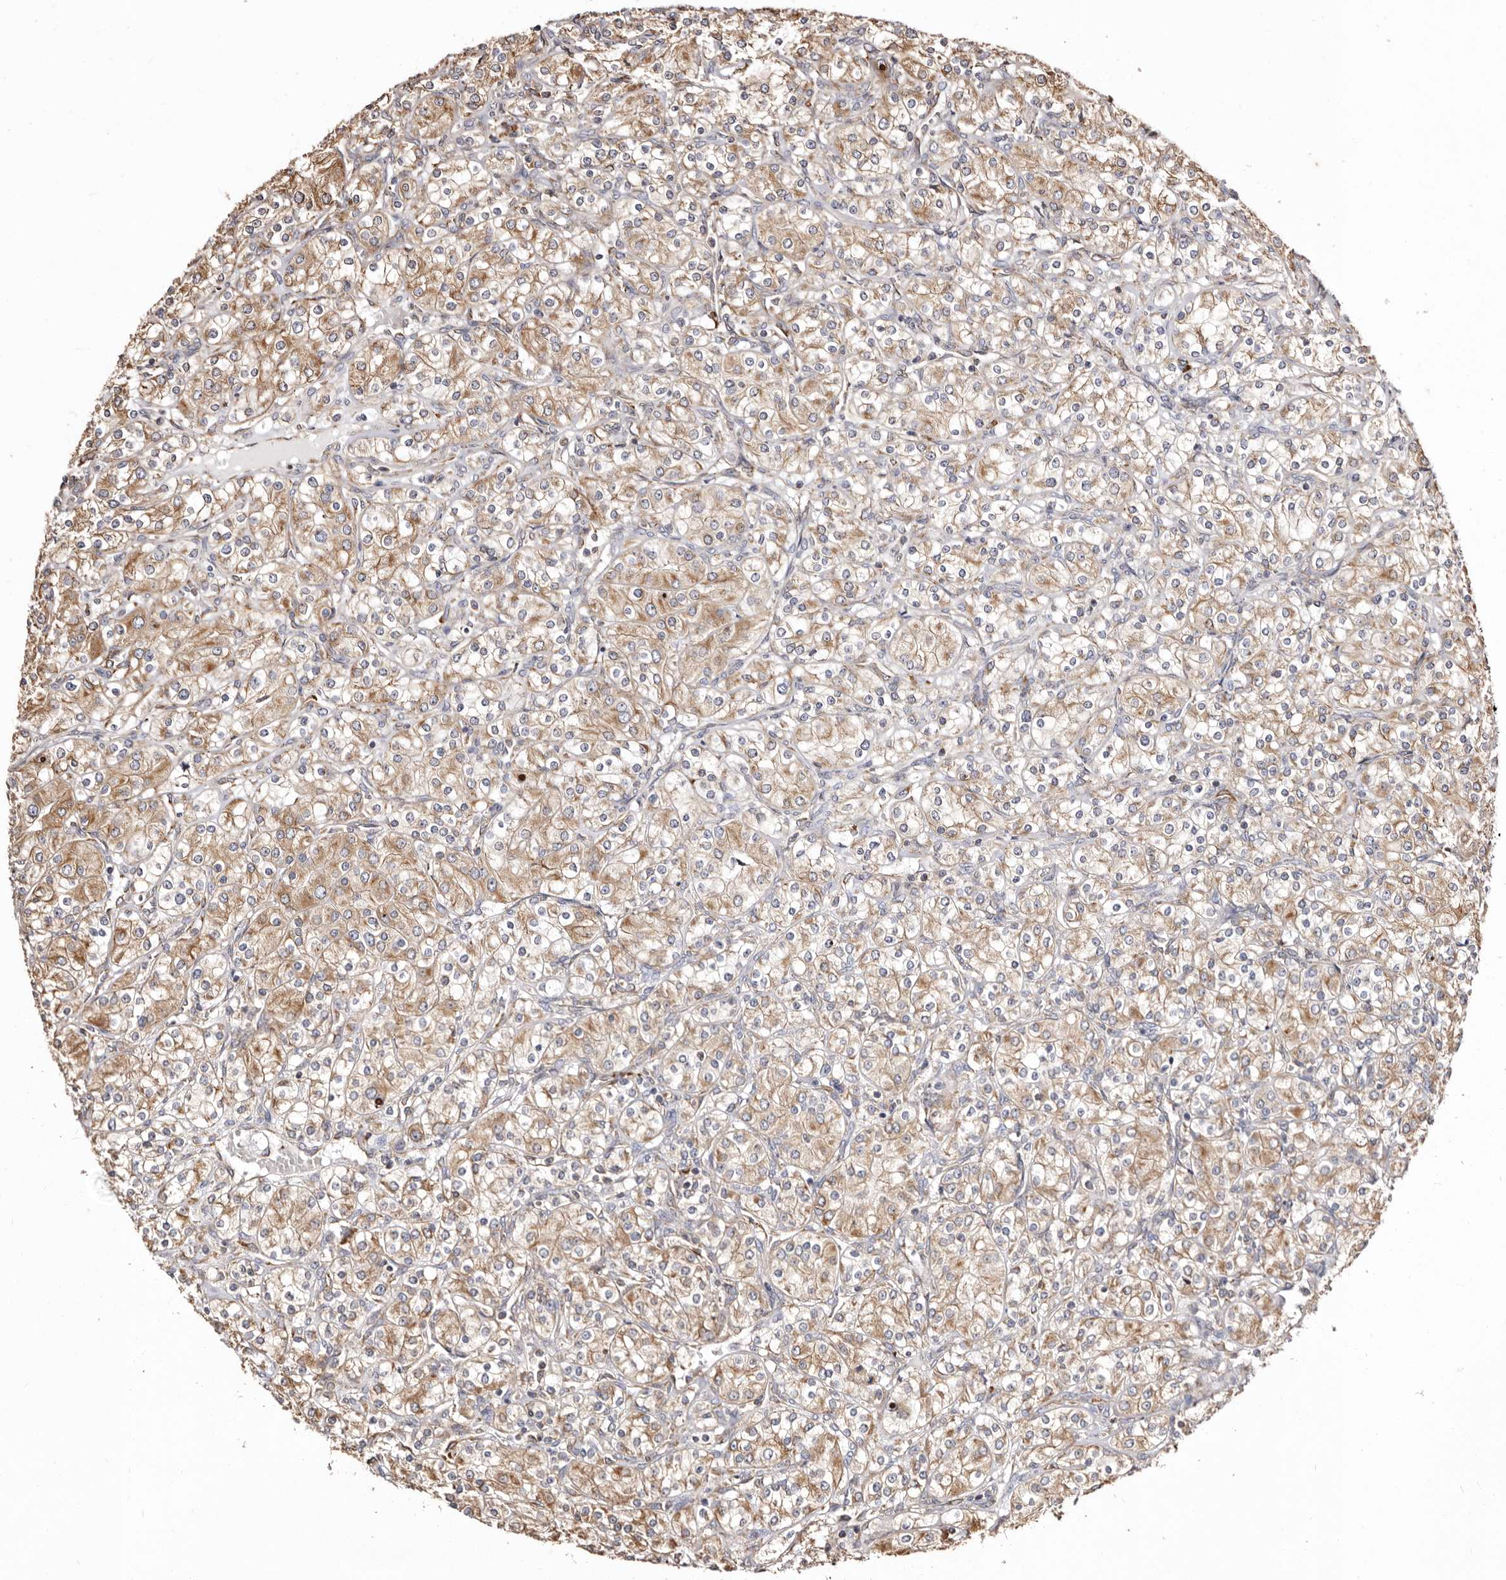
{"staining": {"intensity": "moderate", "quantity": ">75%", "location": "cytoplasmic/membranous"}, "tissue": "renal cancer", "cell_type": "Tumor cells", "image_type": "cancer", "snomed": [{"axis": "morphology", "description": "Adenocarcinoma, NOS"}, {"axis": "topography", "description": "Kidney"}], "caption": "Brown immunohistochemical staining in renal adenocarcinoma reveals moderate cytoplasmic/membranous positivity in about >75% of tumor cells.", "gene": "ACBD6", "patient": {"sex": "male", "age": 77}}